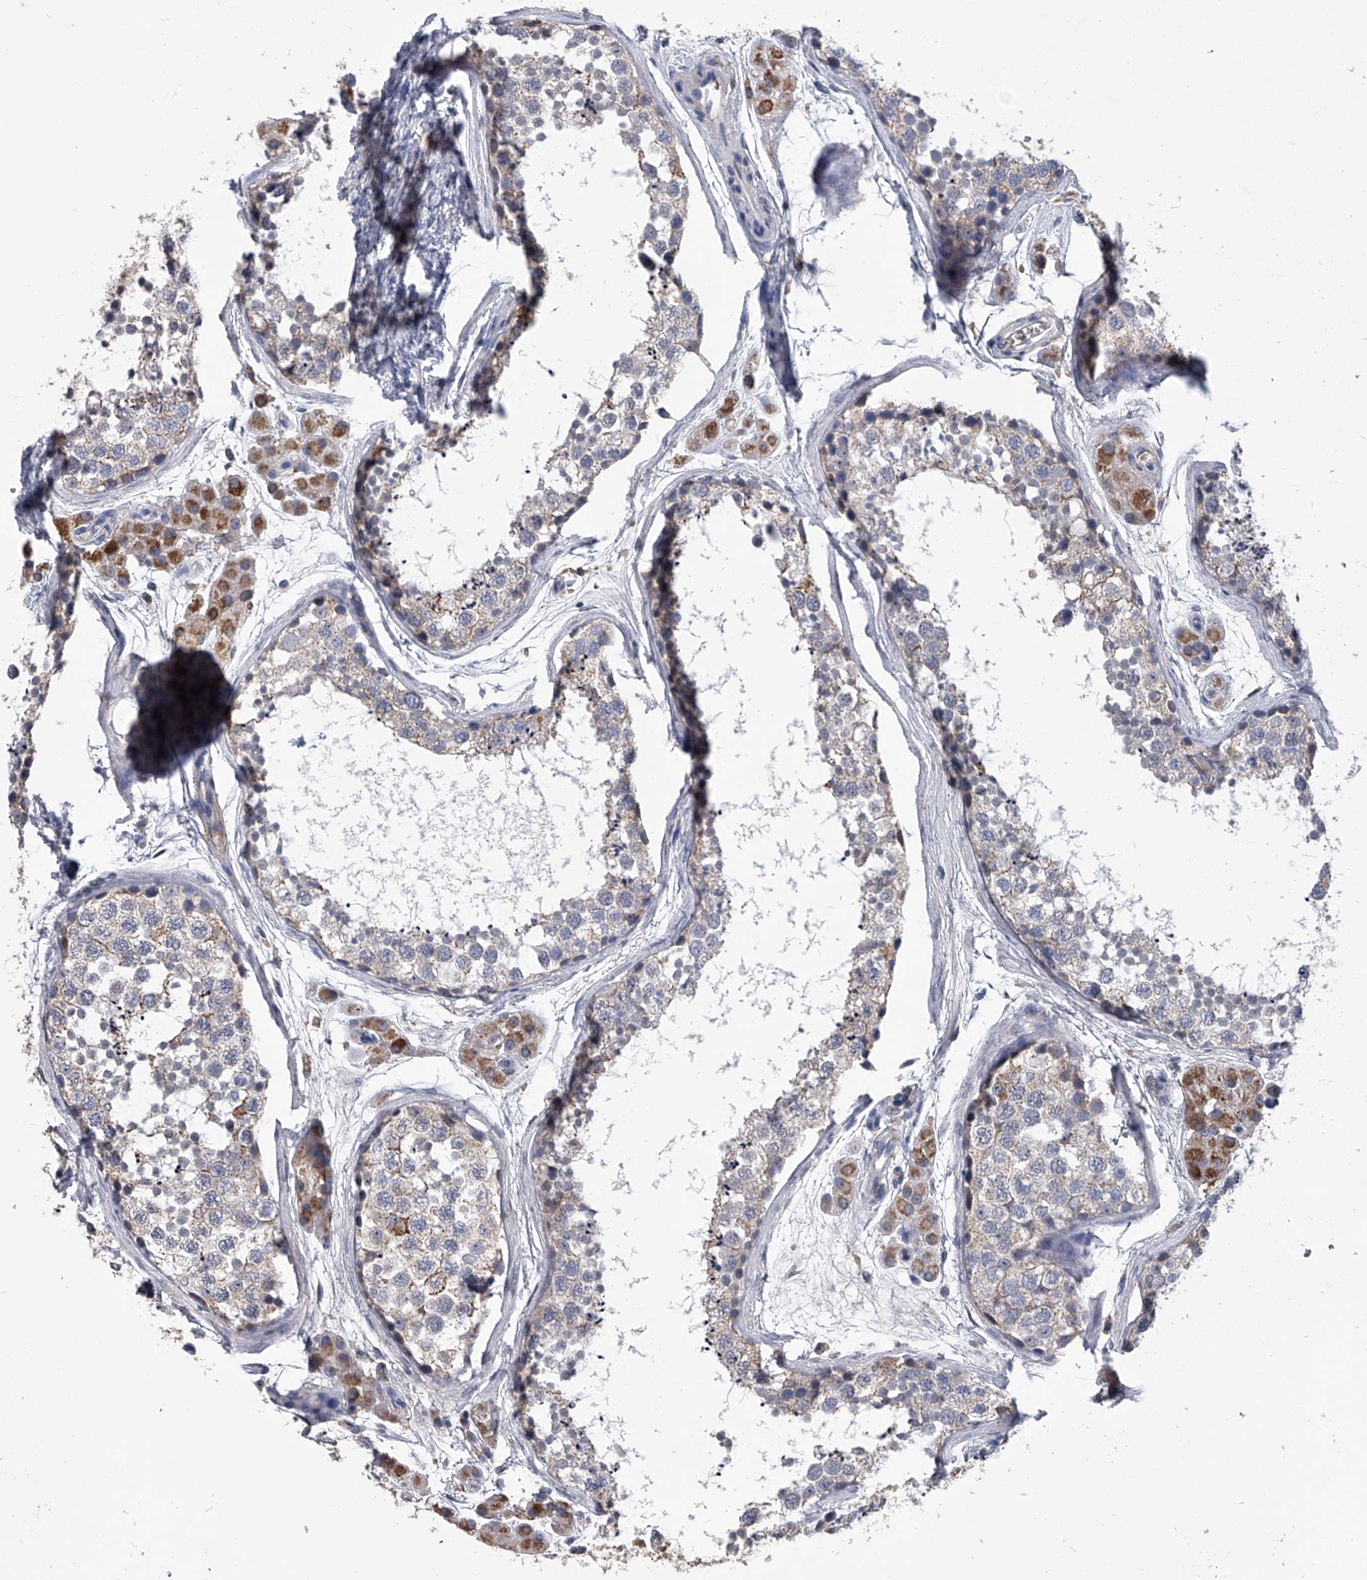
{"staining": {"intensity": "weak", "quantity": "25%-75%", "location": "cytoplasmic/membranous"}, "tissue": "testis", "cell_type": "Cells in seminiferous ducts", "image_type": "normal", "snomed": [{"axis": "morphology", "description": "Normal tissue, NOS"}, {"axis": "topography", "description": "Testis"}], "caption": "Immunohistochemical staining of unremarkable human testis displays low levels of weak cytoplasmic/membranous expression in approximately 25%-75% of cells in seminiferous ducts. Ihc stains the protein of interest in brown and the nuclei are stained blue.", "gene": "OAT", "patient": {"sex": "male", "age": 56}}